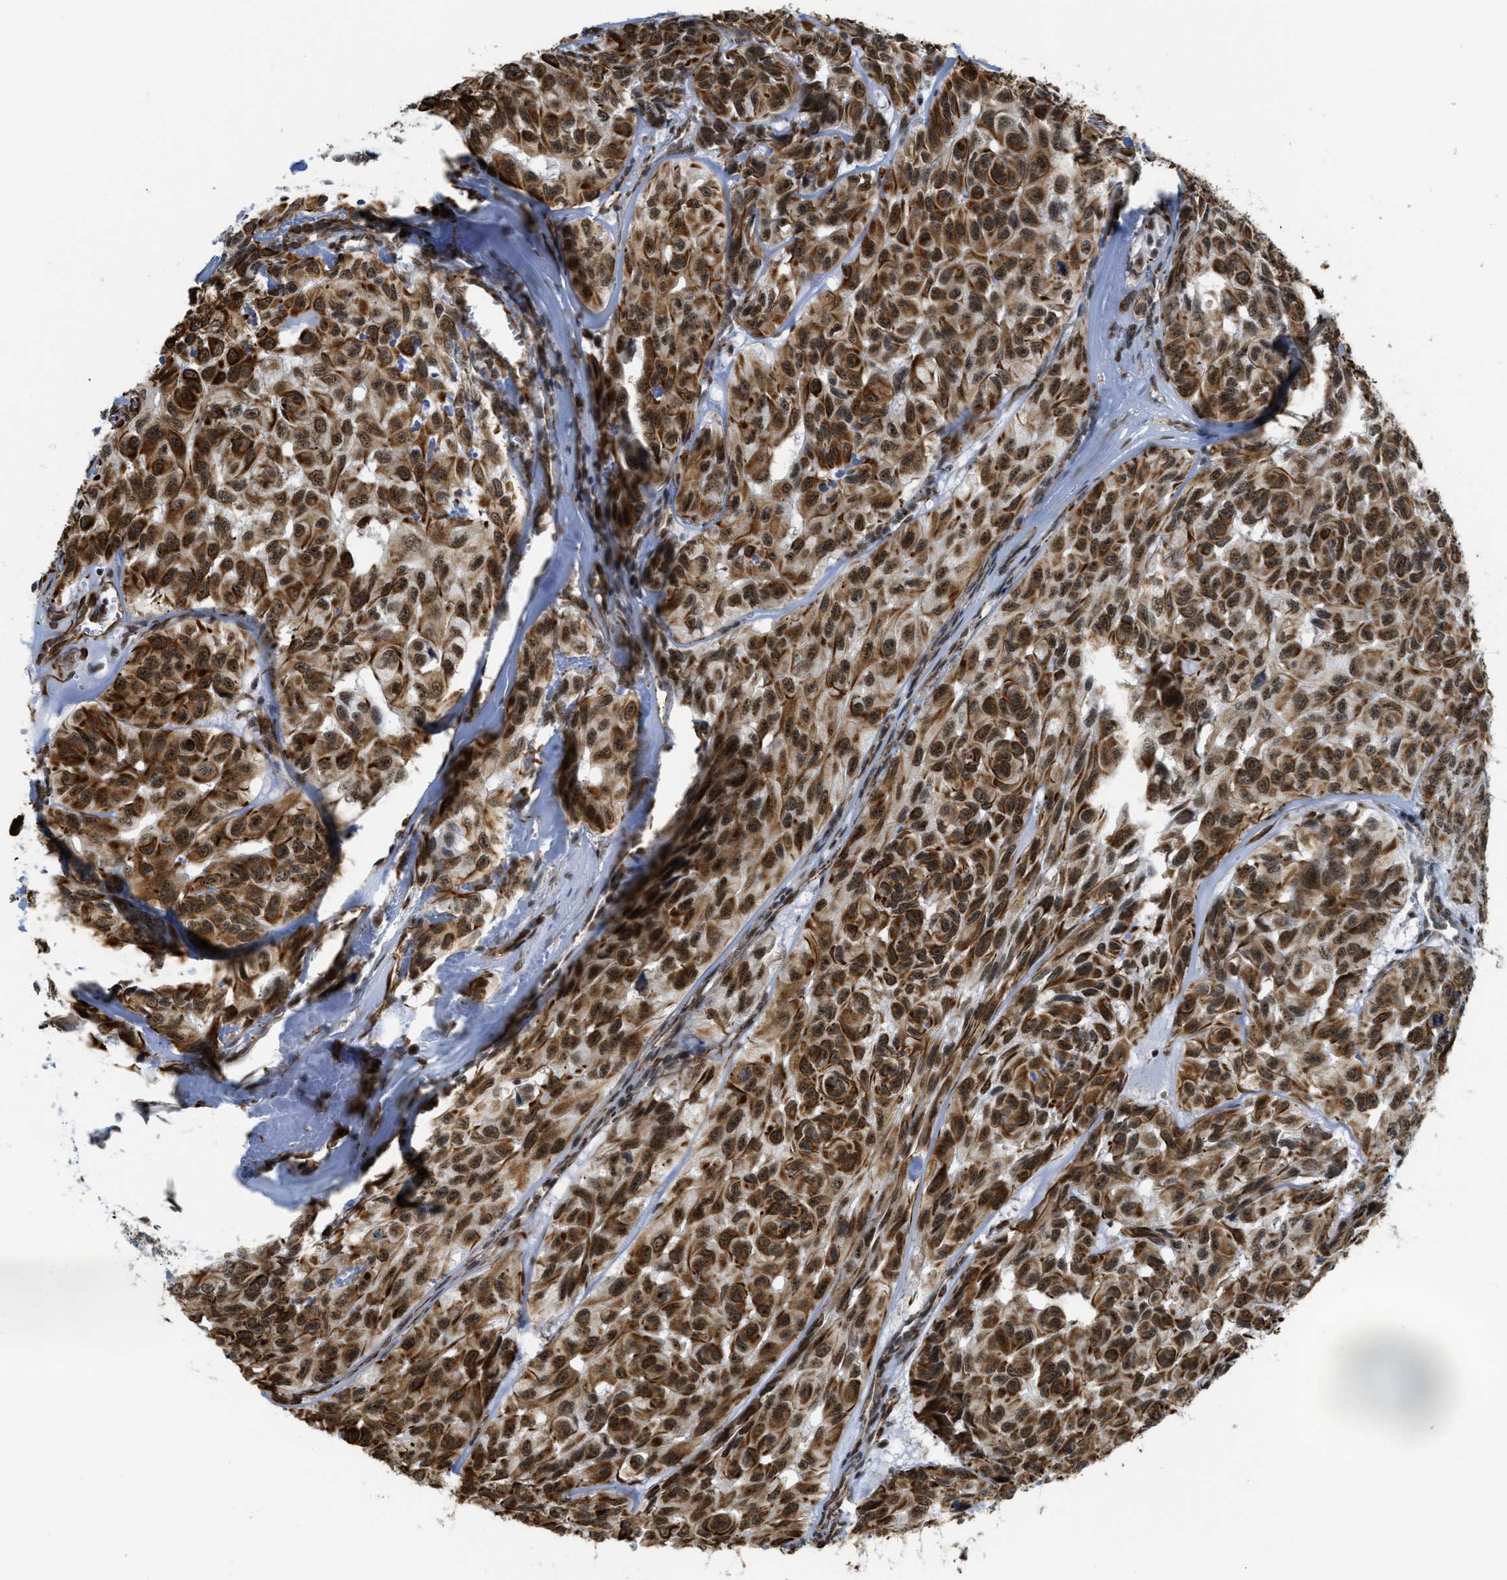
{"staining": {"intensity": "strong", "quantity": ">75%", "location": "cytoplasmic/membranous,nuclear"}, "tissue": "head and neck cancer", "cell_type": "Tumor cells", "image_type": "cancer", "snomed": [{"axis": "morphology", "description": "Adenocarcinoma, NOS"}, {"axis": "topography", "description": "Salivary gland, NOS"}, {"axis": "topography", "description": "Head-Neck"}], "caption": "Immunohistochemical staining of adenocarcinoma (head and neck) shows high levels of strong cytoplasmic/membranous and nuclear expression in about >75% of tumor cells.", "gene": "LRRC8B", "patient": {"sex": "female", "age": 76}}